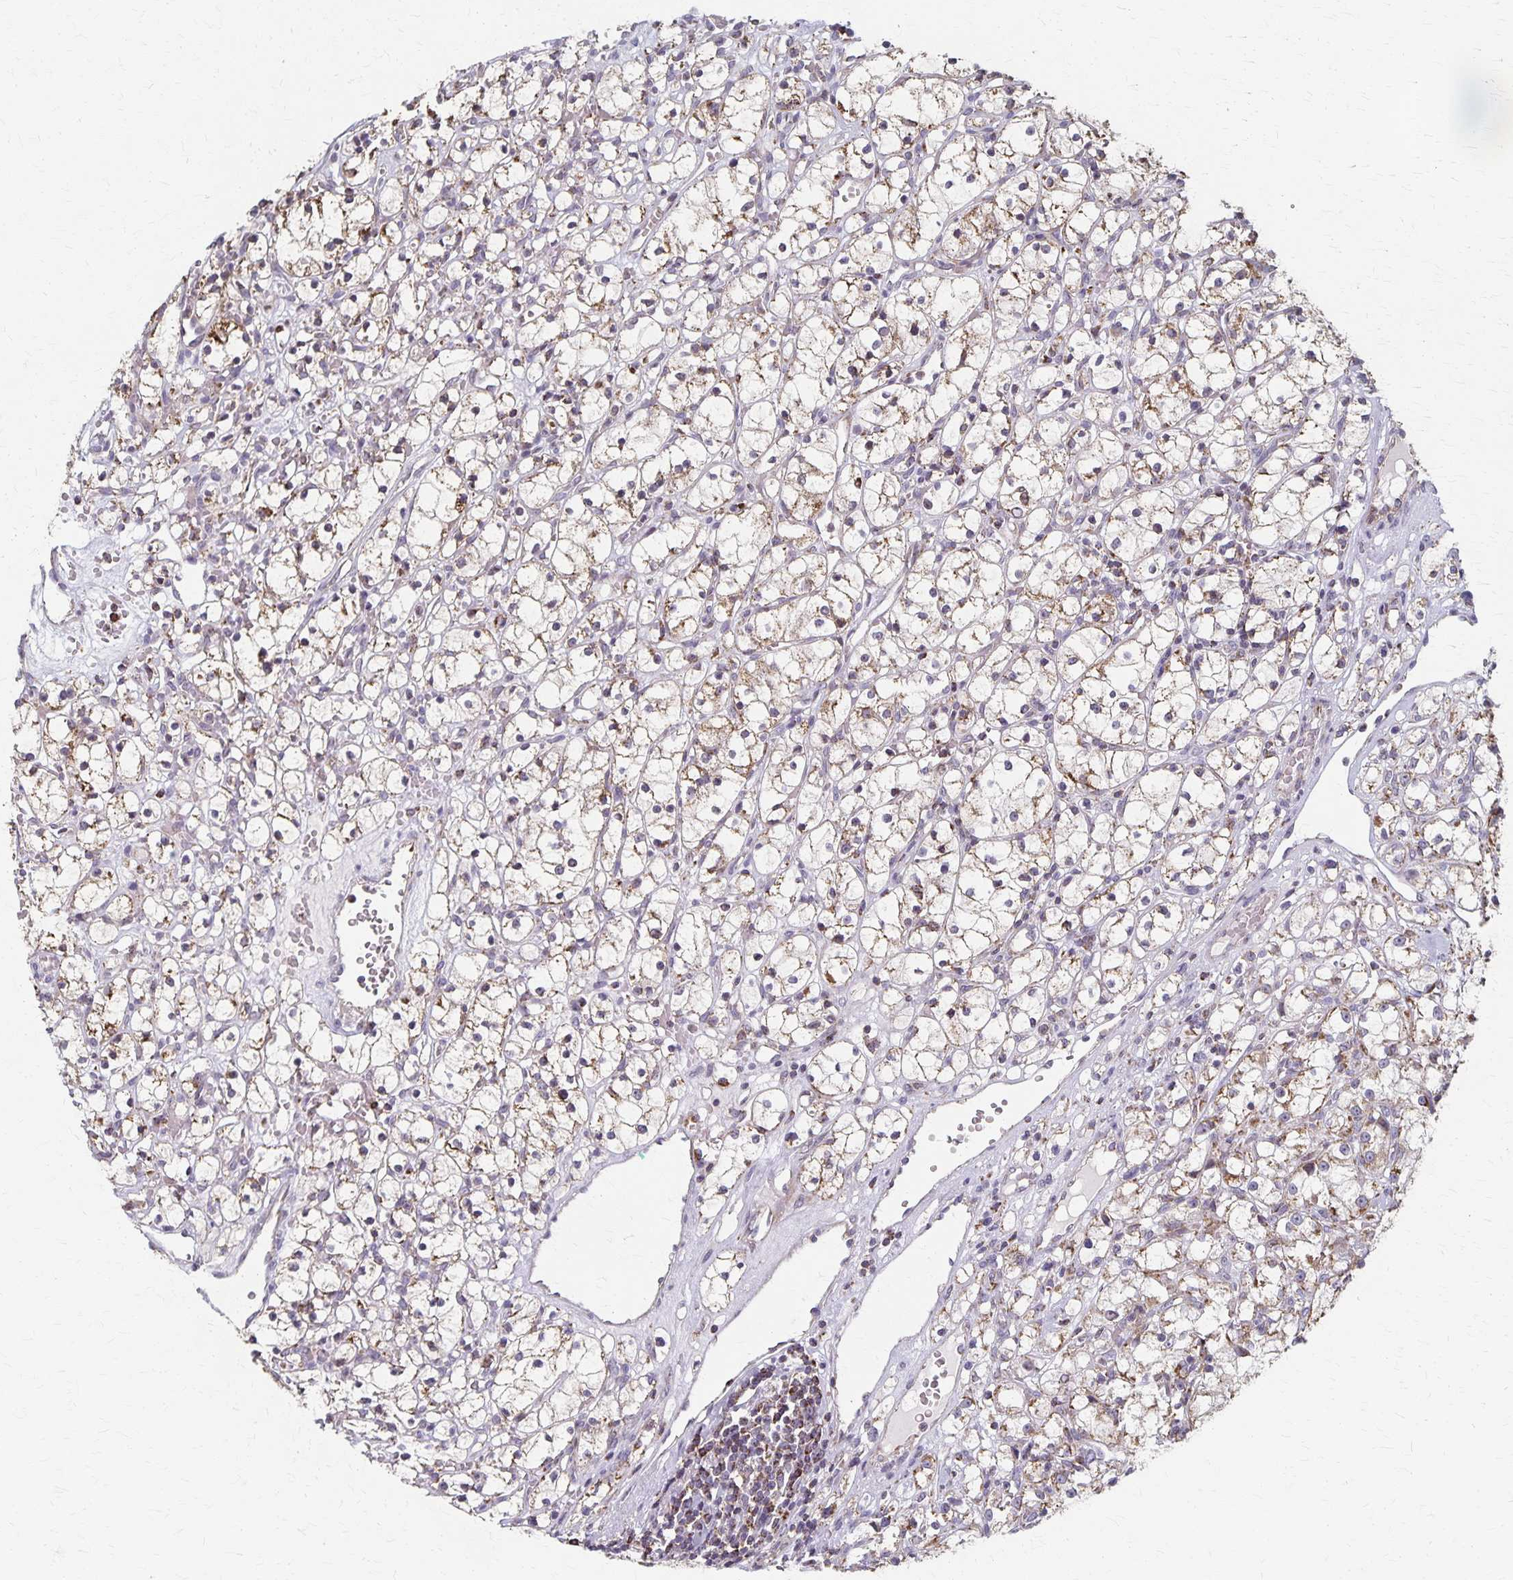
{"staining": {"intensity": "moderate", "quantity": "25%-75%", "location": "cytoplasmic/membranous"}, "tissue": "renal cancer", "cell_type": "Tumor cells", "image_type": "cancer", "snomed": [{"axis": "morphology", "description": "Adenocarcinoma, NOS"}, {"axis": "topography", "description": "Kidney"}], "caption": "Renal cancer stained with a protein marker reveals moderate staining in tumor cells.", "gene": "DYRK4", "patient": {"sex": "female", "age": 59}}